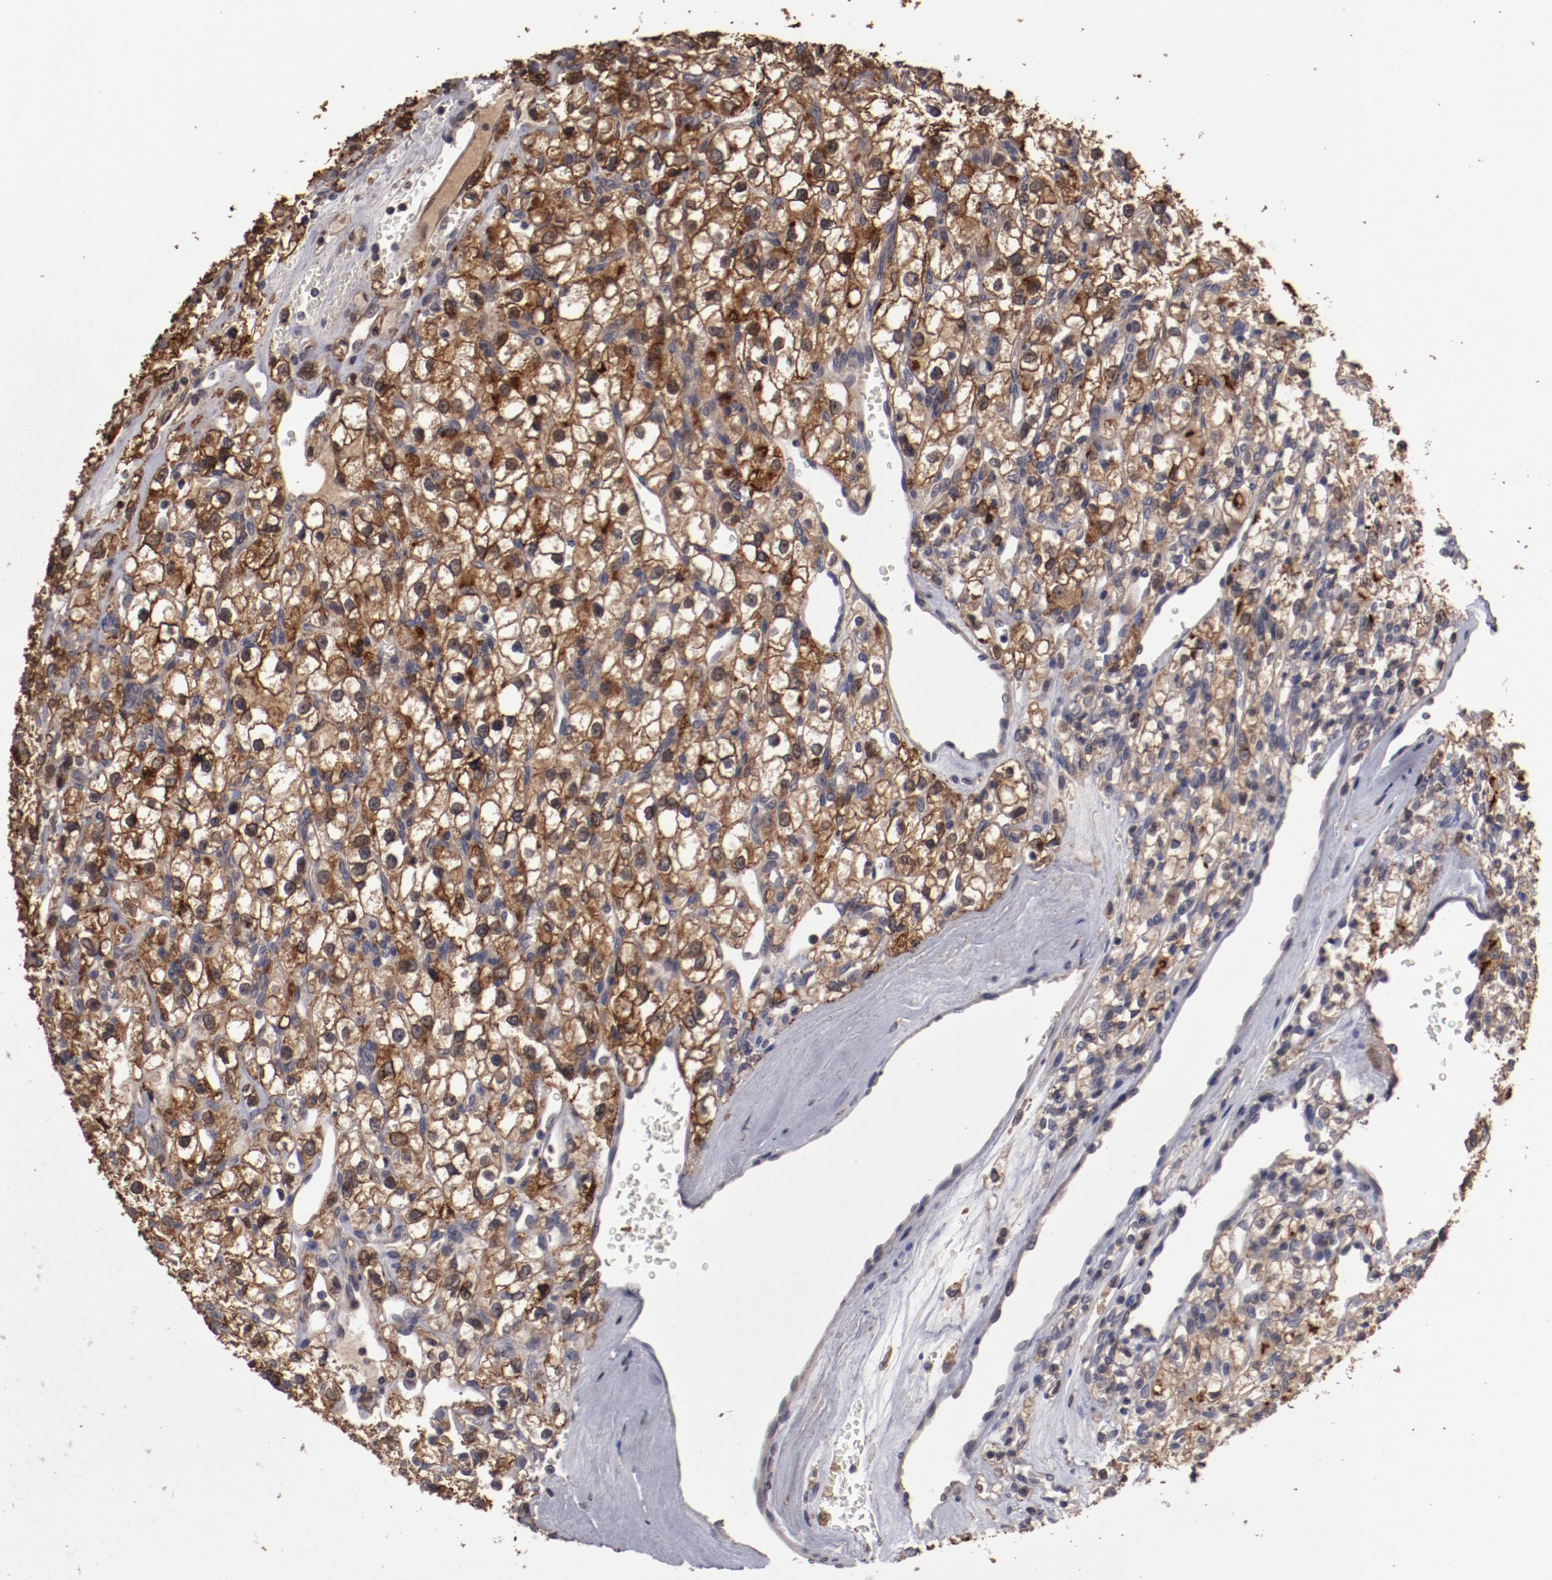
{"staining": {"intensity": "strong", "quantity": ">75%", "location": "cytoplasmic/membranous"}, "tissue": "renal cancer", "cell_type": "Tumor cells", "image_type": "cancer", "snomed": [{"axis": "morphology", "description": "Adenocarcinoma, NOS"}, {"axis": "topography", "description": "Kidney"}], "caption": "DAB immunohistochemical staining of renal cancer (adenocarcinoma) reveals strong cytoplasmic/membranous protein positivity in approximately >75% of tumor cells.", "gene": "LRRC75B", "patient": {"sex": "female", "age": 62}}